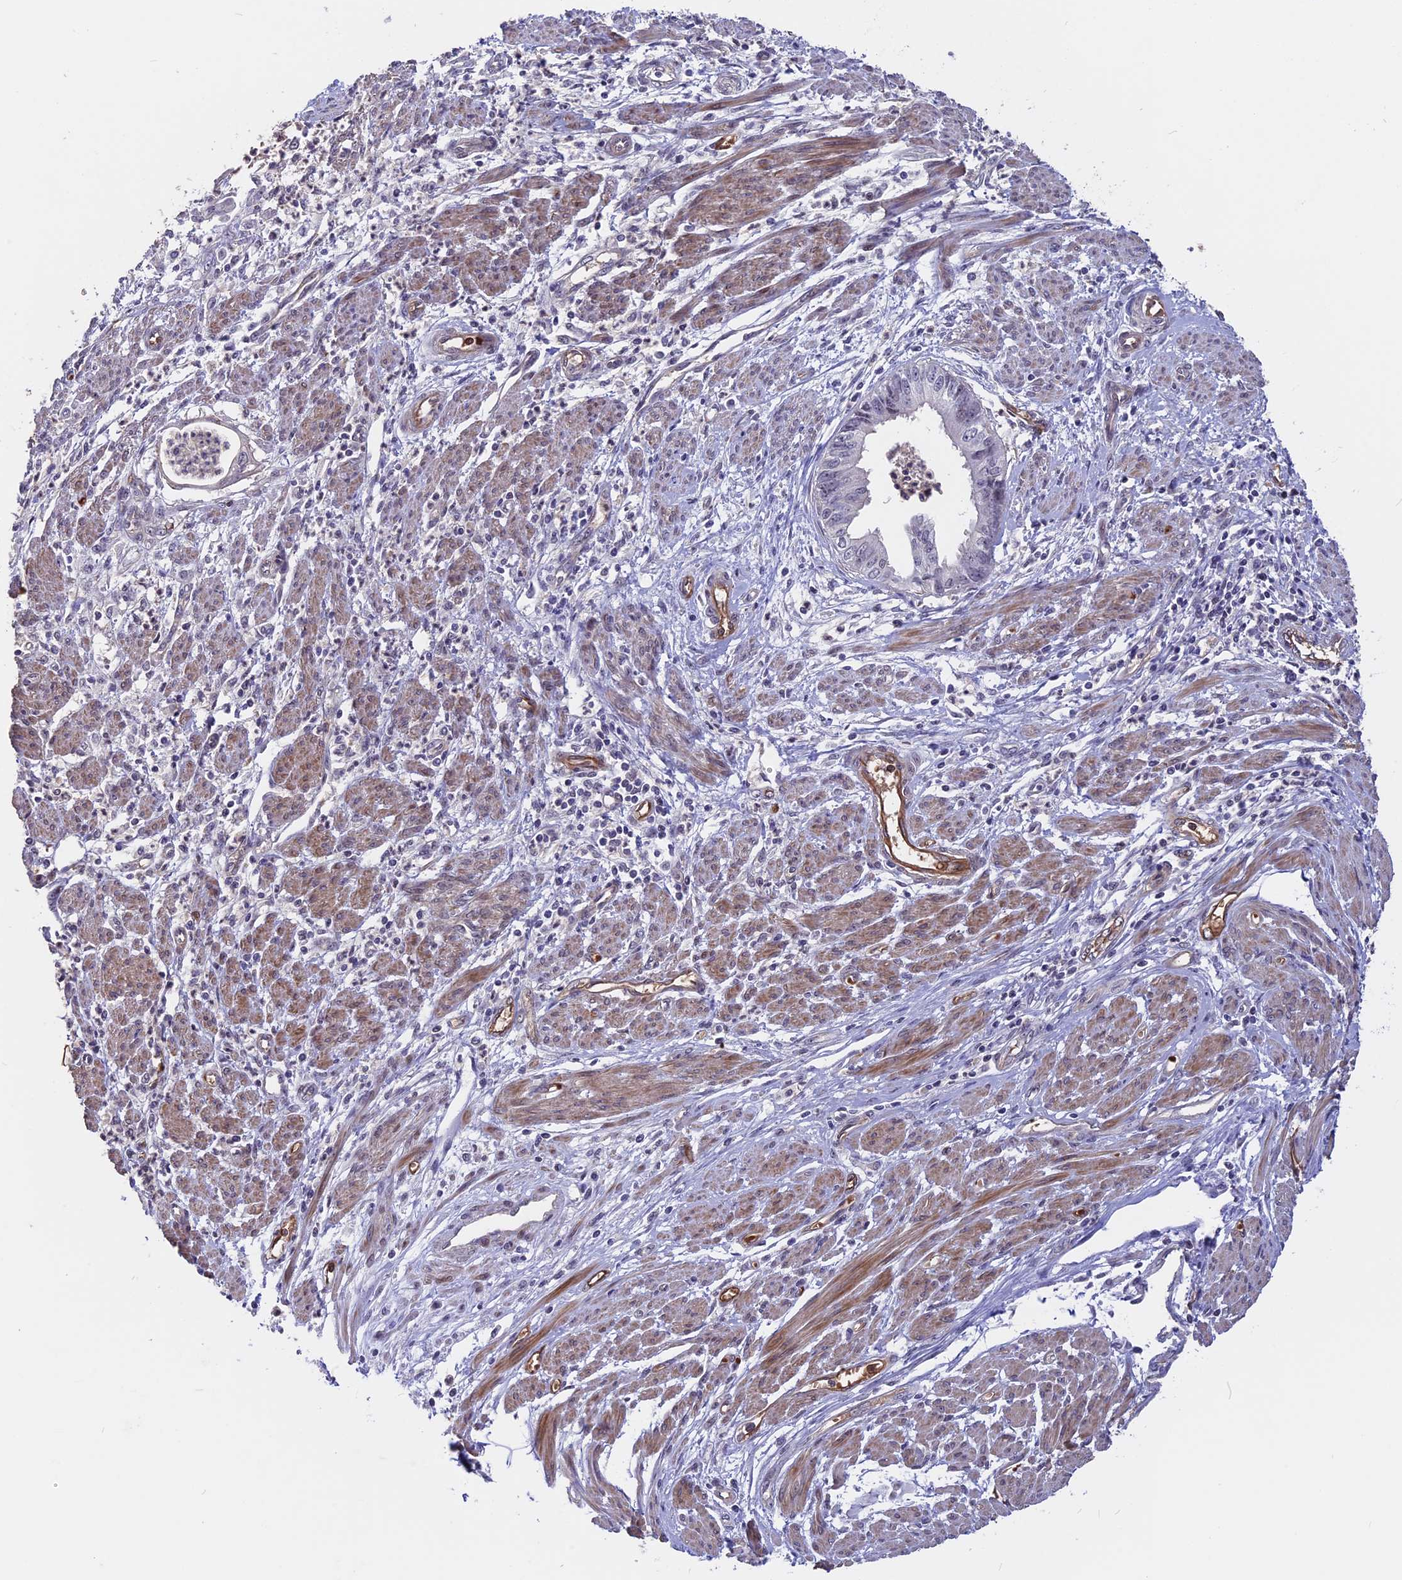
{"staining": {"intensity": "negative", "quantity": "none", "location": "none"}, "tissue": "endometrial cancer", "cell_type": "Tumor cells", "image_type": "cancer", "snomed": [{"axis": "morphology", "description": "Adenocarcinoma, NOS"}, {"axis": "topography", "description": "Endometrium"}], "caption": "A high-resolution photomicrograph shows IHC staining of endometrial cancer, which demonstrates no significant staining in tumor cells.", "gene": "ZC3H10", "patient": {"sex": "female", "age": 73}}